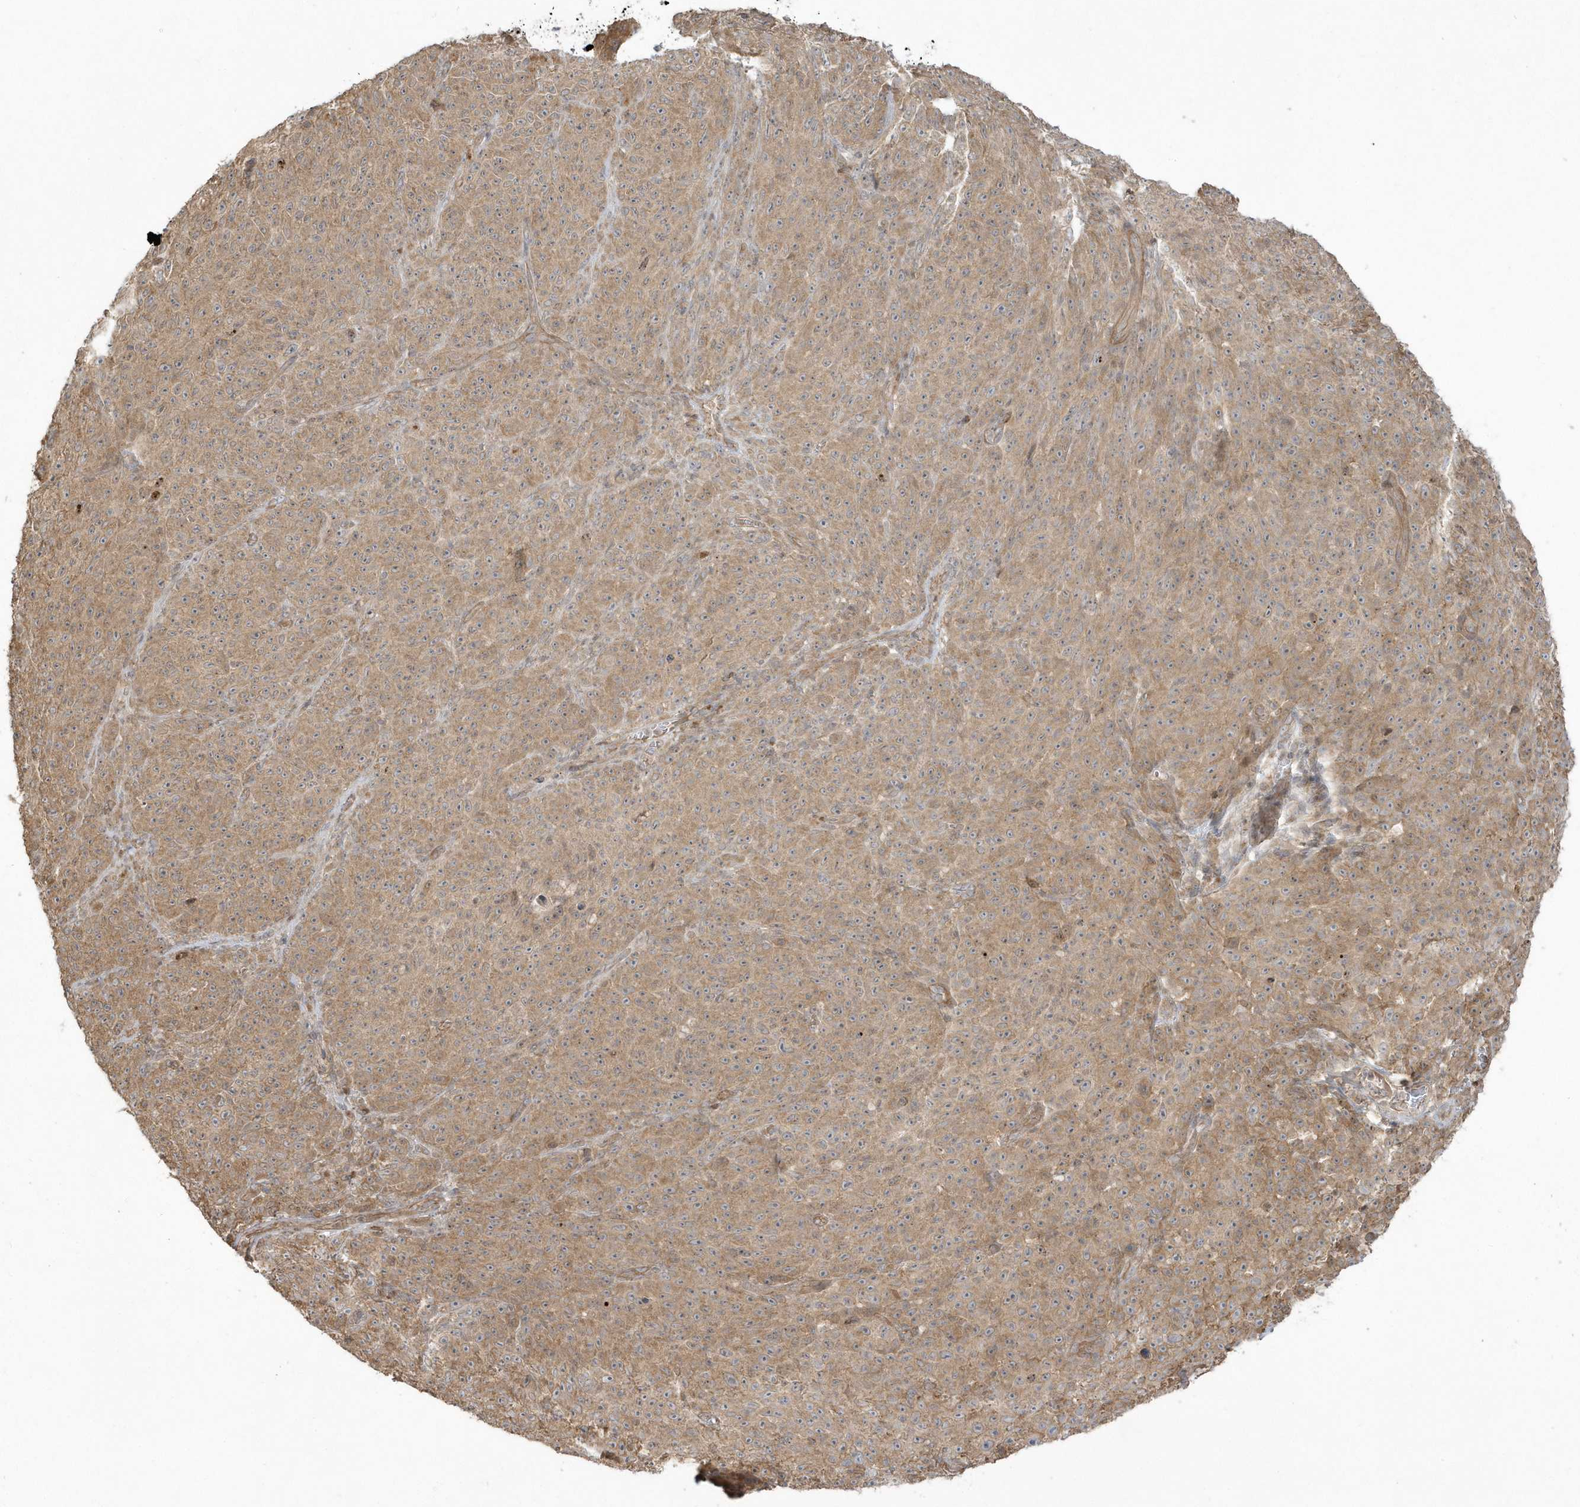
{"staining": {"intensity": "moderate", "quantity": ">75%", "location": "cytoplasmic/membranous"}, "tissue": "melanoma", "cell_type": "Tumor cells", "image_type": "cancer", "snomed": [{"axis": "morphology", "description": "Malignant melanoma, NOS"}, {"axis": "topography", "description": "Skin"}], "caption": "A brown stain labels moderate cytoplasmic/membranous staining of a protein in human melanoma tumor cells. Using DAB (brown) and hematoxylin (blue) stains, captured at high magnification using brightfield microscopy.", "gene": "ARMC8", "patient": {"sex": "female", "age": 82}}